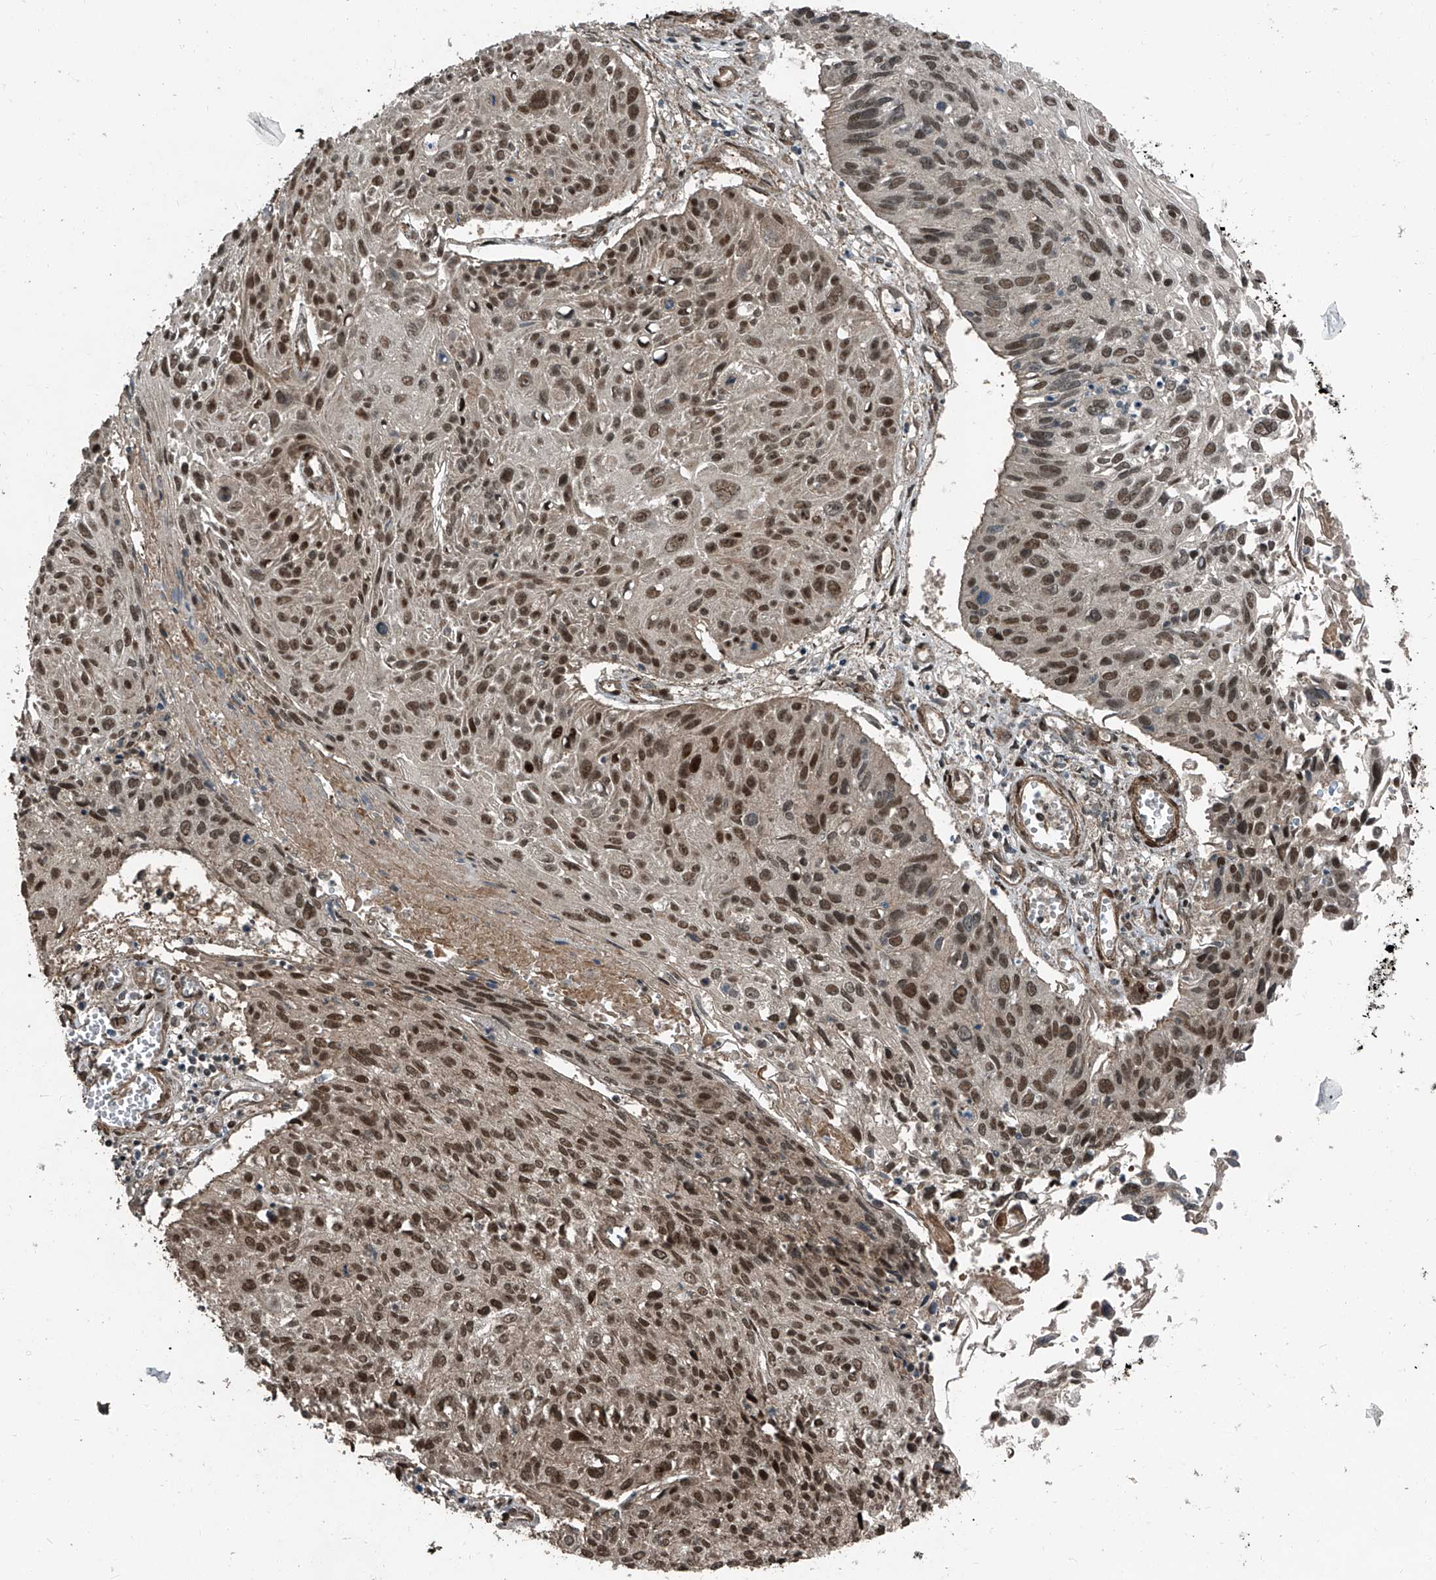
{"staining": {"intensity": "moderate", "quantity": ">75%", "location": "nuclear"}, "tissue": "cervical cancer", "cell_type": "Tumor cells", "image_type": "cancer", "snomed": [{"axis": "morphology", "description": "Squamous cell carcinoma, NOS"}, {"axis": "topography", "description": "Cervix"}], "caption": "Immunohistochemical staining of squamous cell carcinoma (cervical) shows medium levels of moderate nuclear positivity in approximately >75% of tumor cells. (Stains: DAB (3,3'-diaminobenzidine) in brown, nuclei in blue, Microscopy: brightfield microscopy at high magnification).", "gene": "ZNF570", "patient": {"sex": "female", "age": 51}}